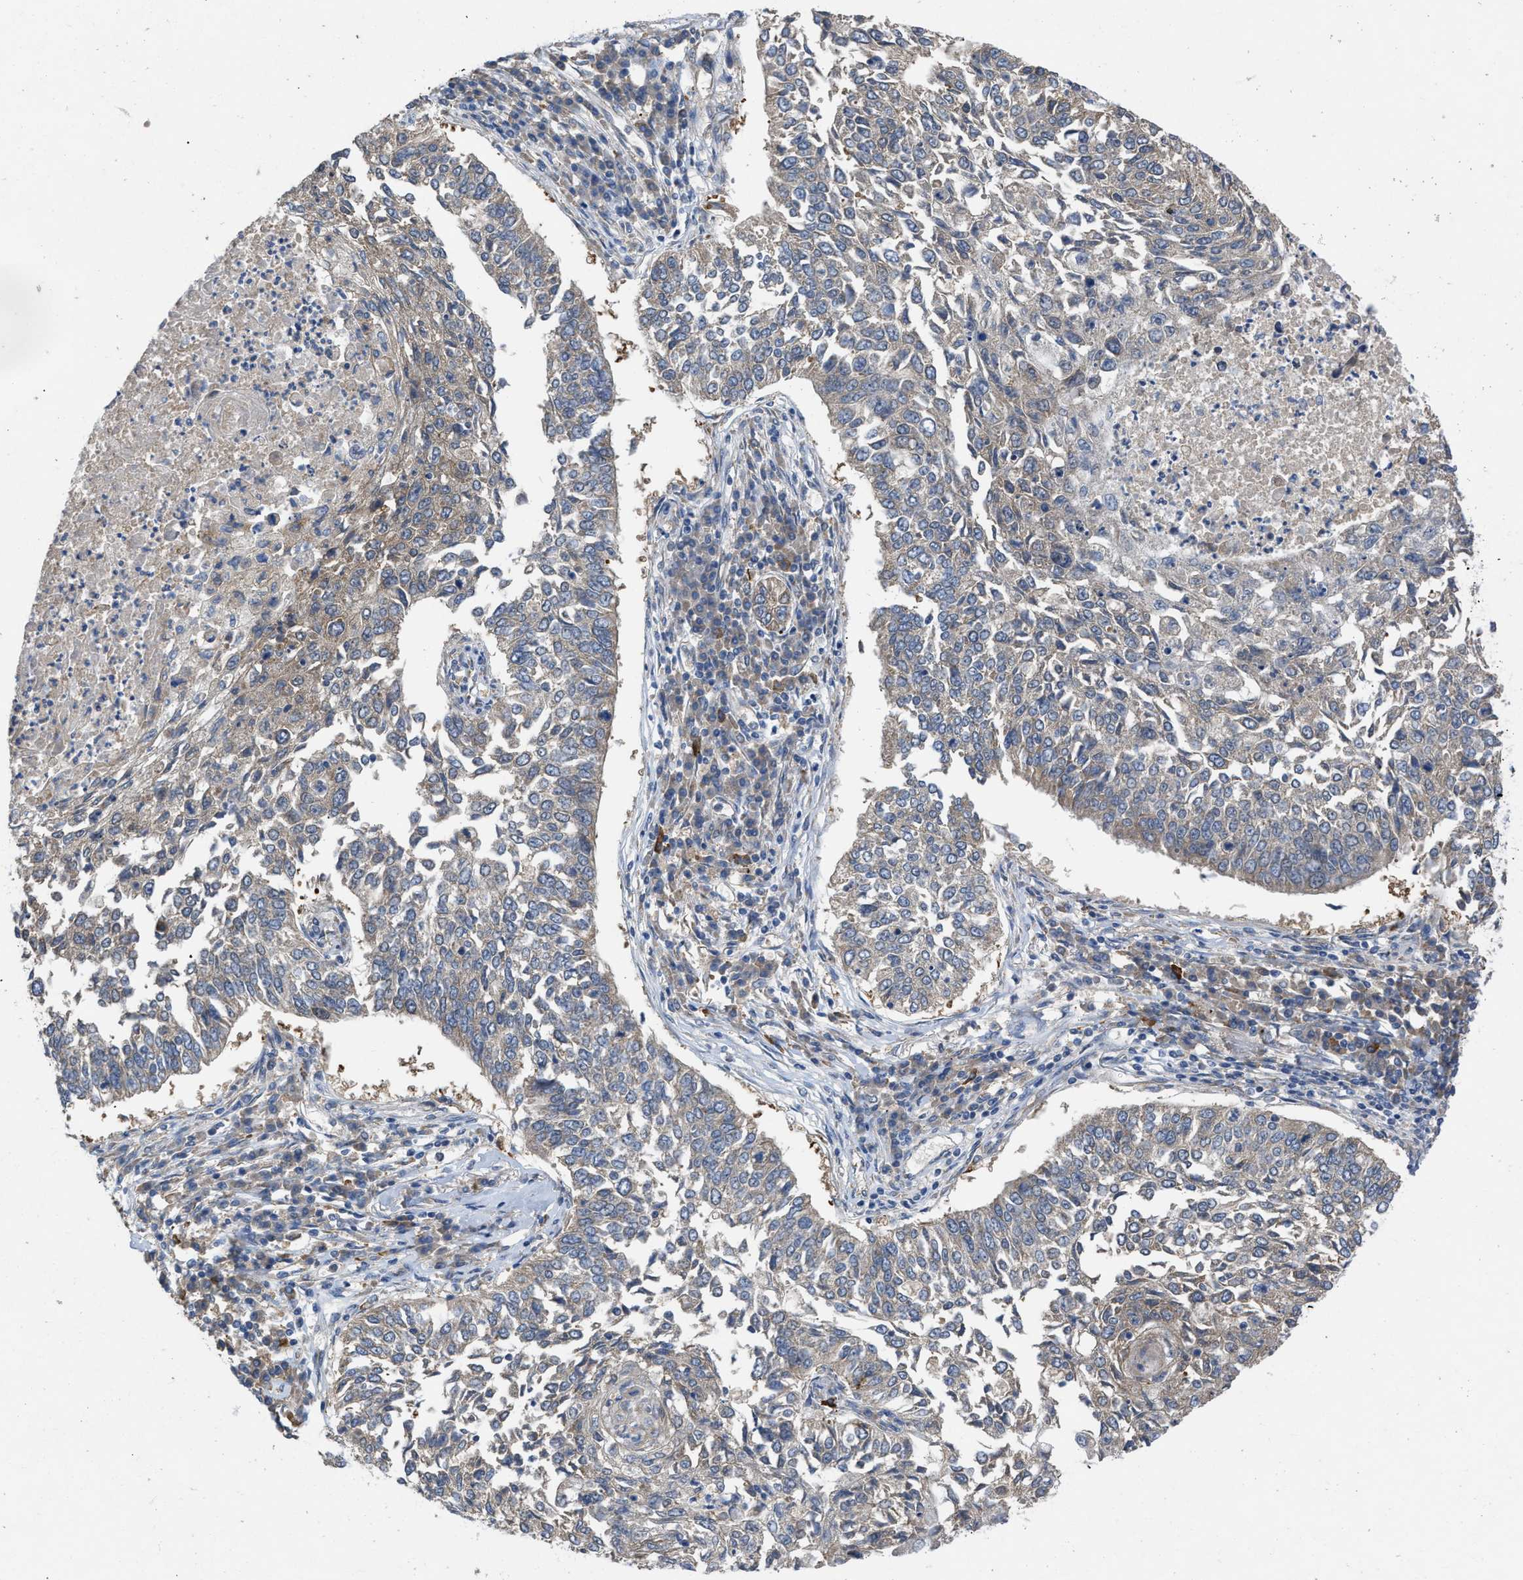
{"staining": {"intensity": "weak", "quantity": ">75%", "location": "cytoplasmic/membranous"}, "tissue": "lung cancer", "cell_type": "Tumor cells", "image_type": "cancer", "snomed": [{"axis": "morphology", "description": "Normal tissue, NOS"}, {"axis": "morphology", "description": "Squamous cell carcinoma, NOS"}, {"axis": "topography", "description": "Cartilage tissue"}, {"axis": "topography", "description": "Bronchus"}, {"axis": "topography", "description": "Lung"}], "caption": "Immunohistochemistry (IHC) histopathology image of neoplastic tissue: human lung squamous cell carcinoma stained using IHC exhibits low levels of weak protein expression localized specifically in the cytoplasmic/membranous of tumor cells, appearing as a cytoplasmic/membranous brown color.", "gene": "TMEM131", "patient": {"sex": "female", "age": 49}}